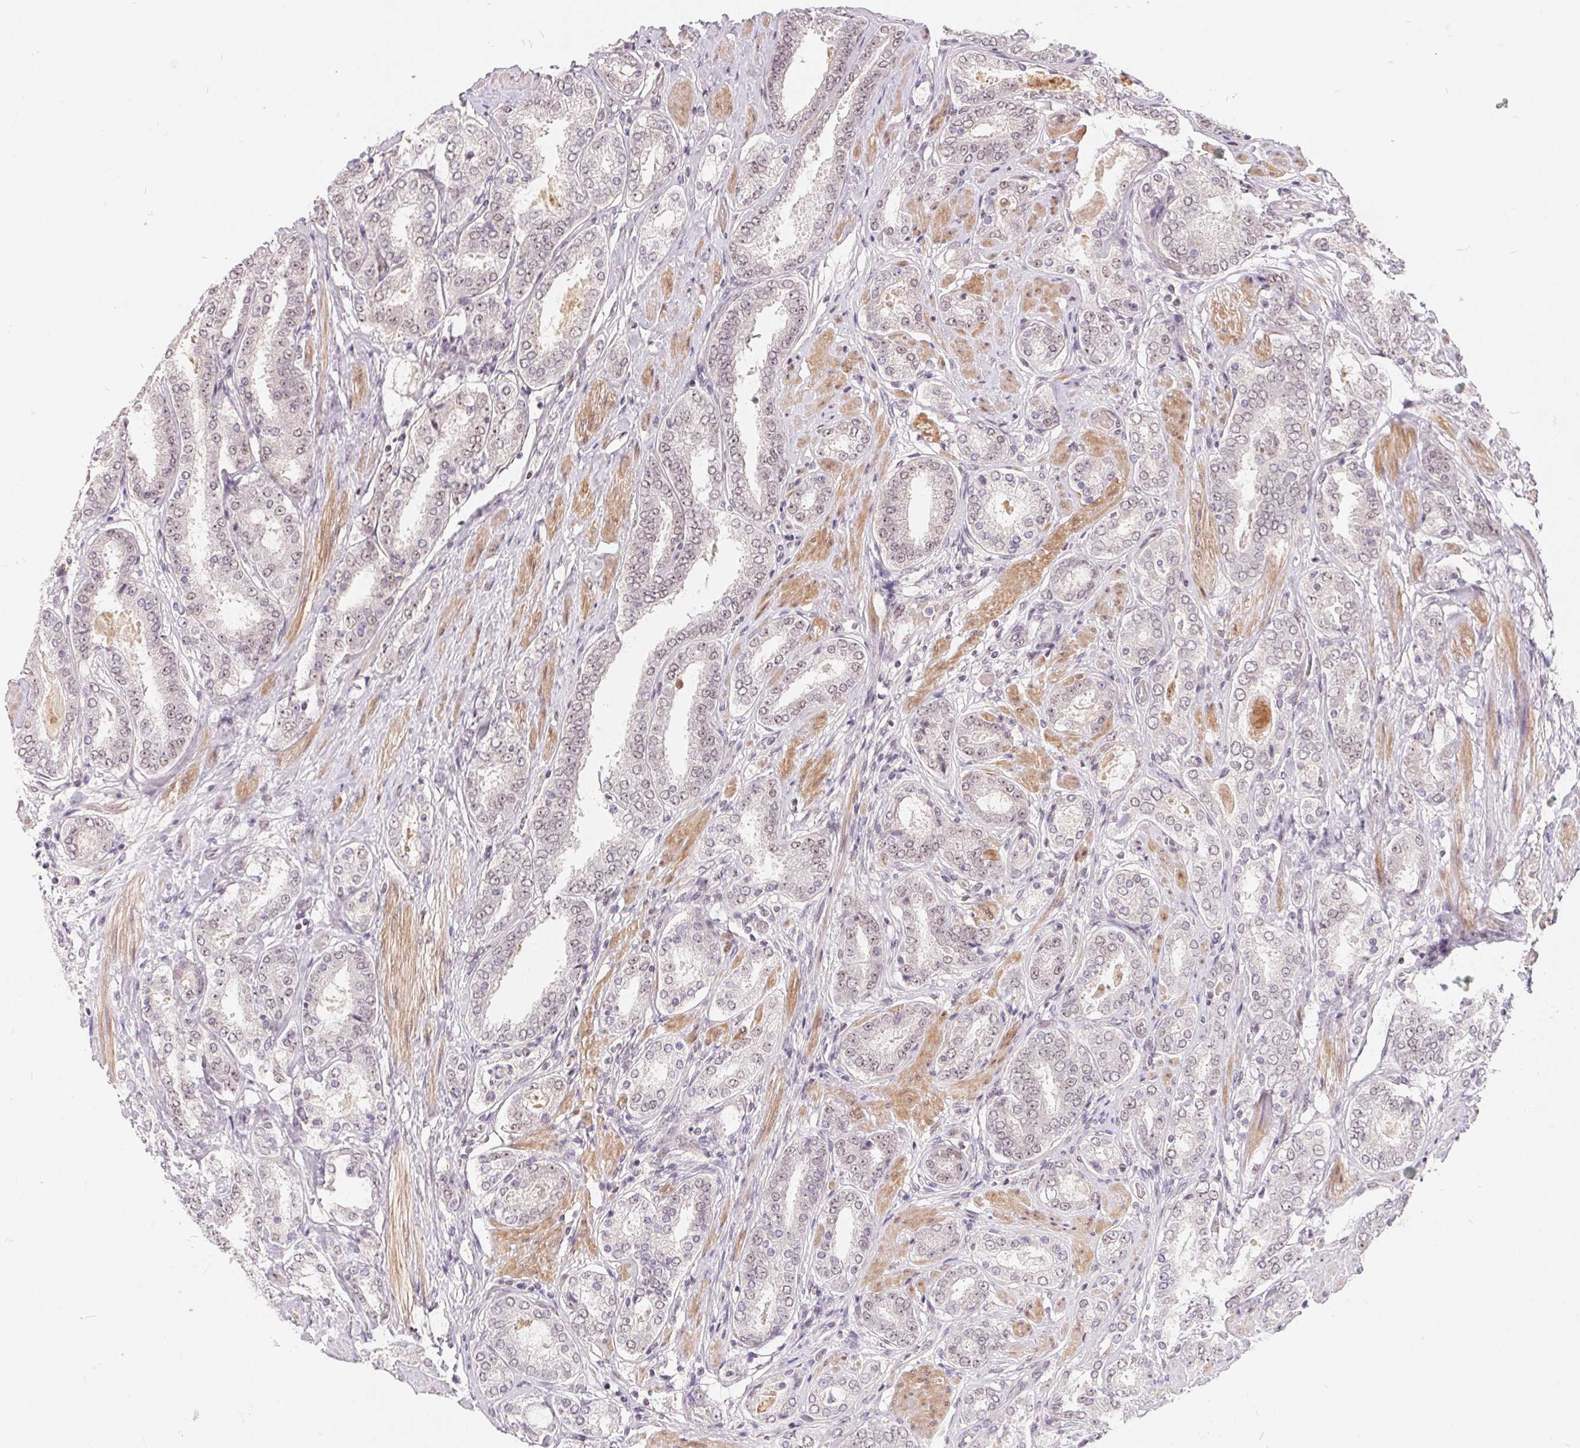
{"staining": {"intensity": "negative", "quantity": "none", "location": "none"}, "tissue": "prostate cancer", "cell_type": "Tumor cells", "image_type": "cancer", "snomed": [{"axis": "morphology", "description": "Adenocarcinoma, High grade"}, {"axis": "topography", "description": "Prostate"}], "caption": "Prostate cancer was stained to show a protein in brown. There is no significant staining in tumor cells. (Stains: DAB immunohistochemistry with hematoxylin counter stain, Microscopy: brightfield microscopy at high magnification).", "gene": "NRG2", "patient": {"sex": "male", "age": 63}}